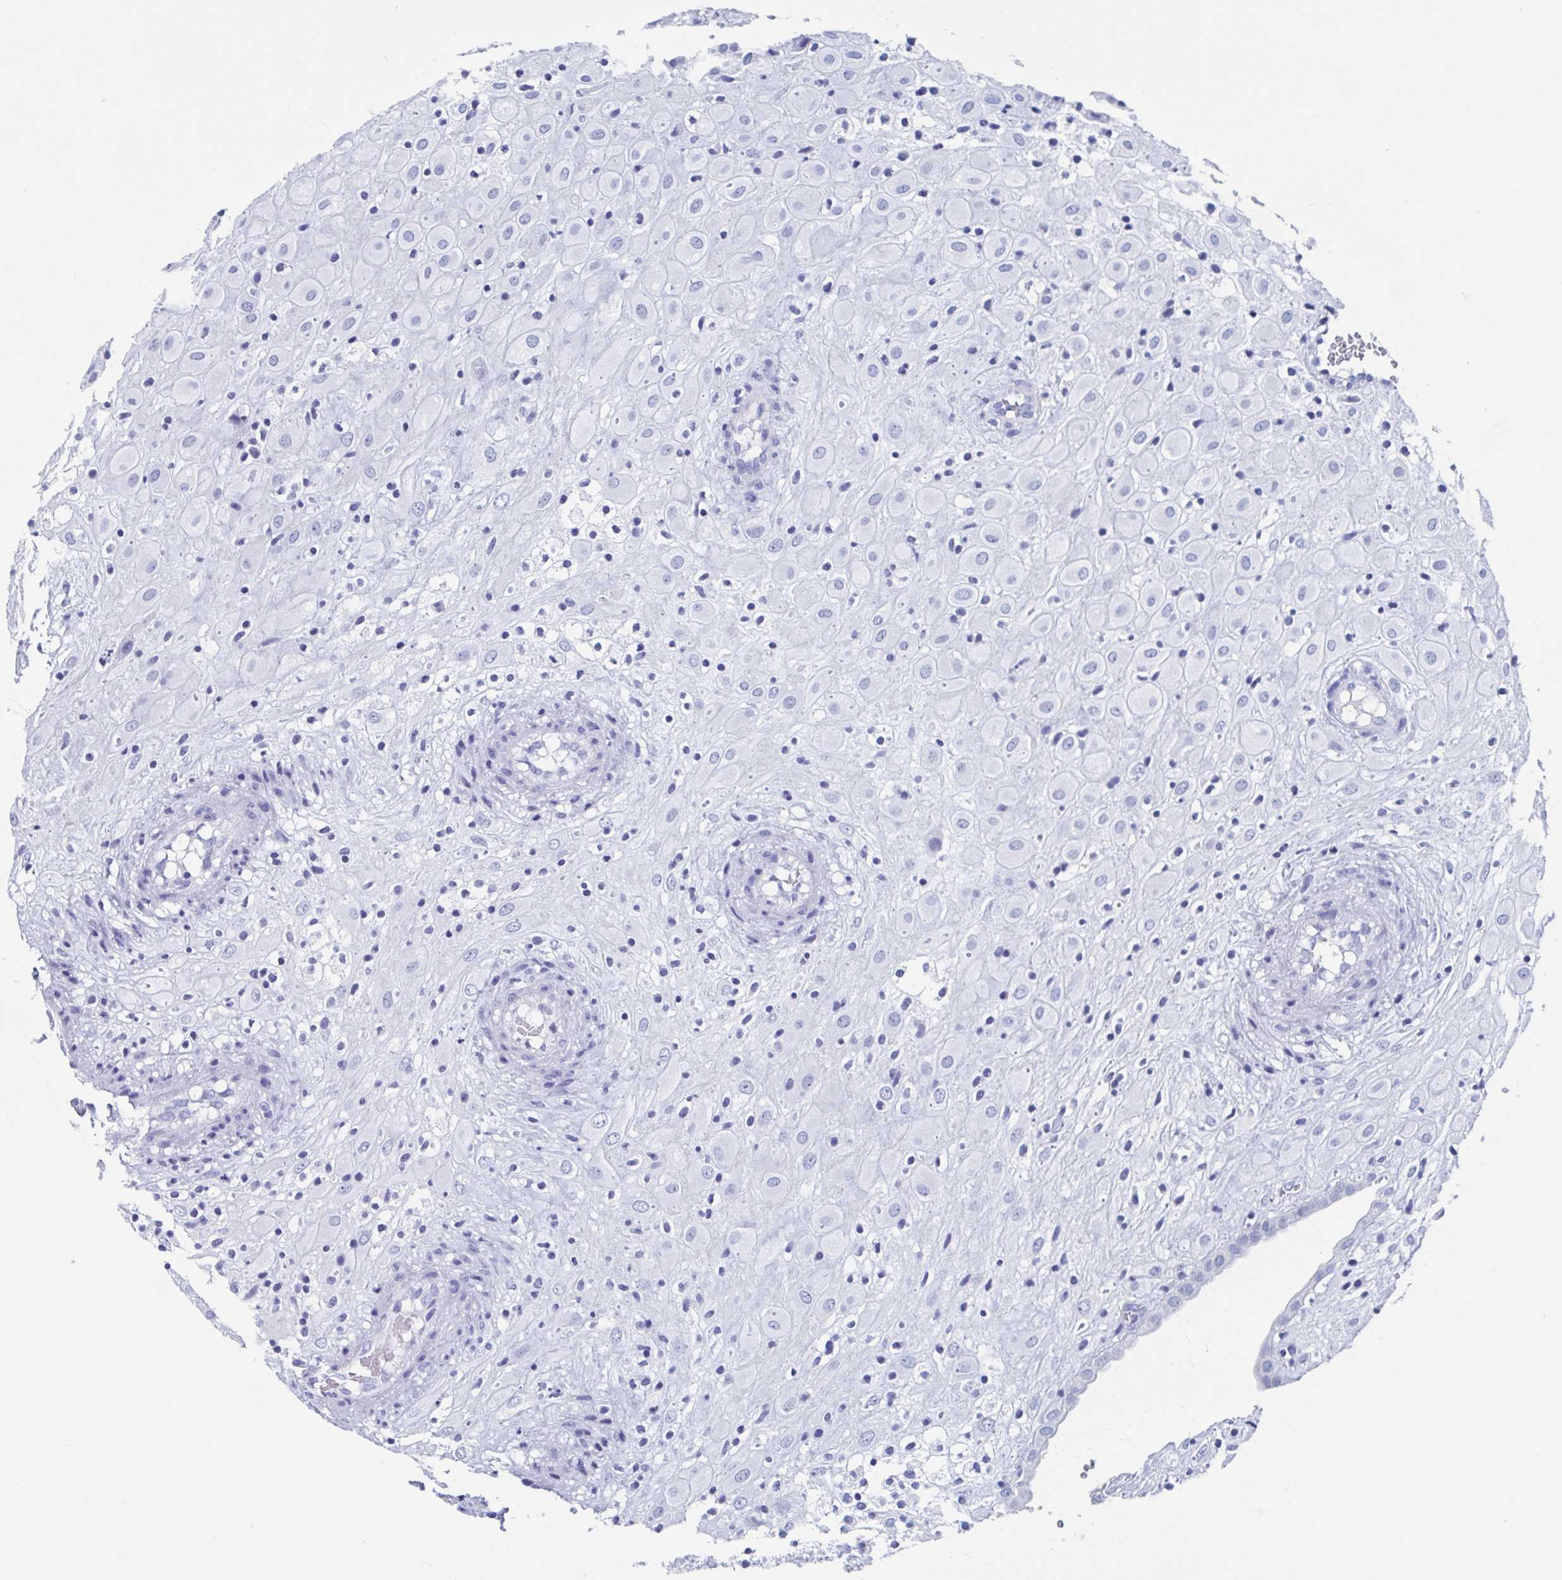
{"staining": {"intensity": "negative", "quantity": "none", "location": "none"}, "tissue": "placenta", "cell_type": "Decidual cells", "image_type": "normal", "snomed": [{"axis": "morphology", "description": "Normal tissue, NOS"}, {"axis": "topography", "description": "Placenta"}], "caption": "Decidual cells are negative for brown protein staining in unremarkable placenta. Brightfield microscopy of immunohistochemistry (IHC) stained with DAB (brown) and hematoxylin (blue), captured at high magnification.", "gene": "C10orf53", "patient": {"sex": "female", "age": 24}}